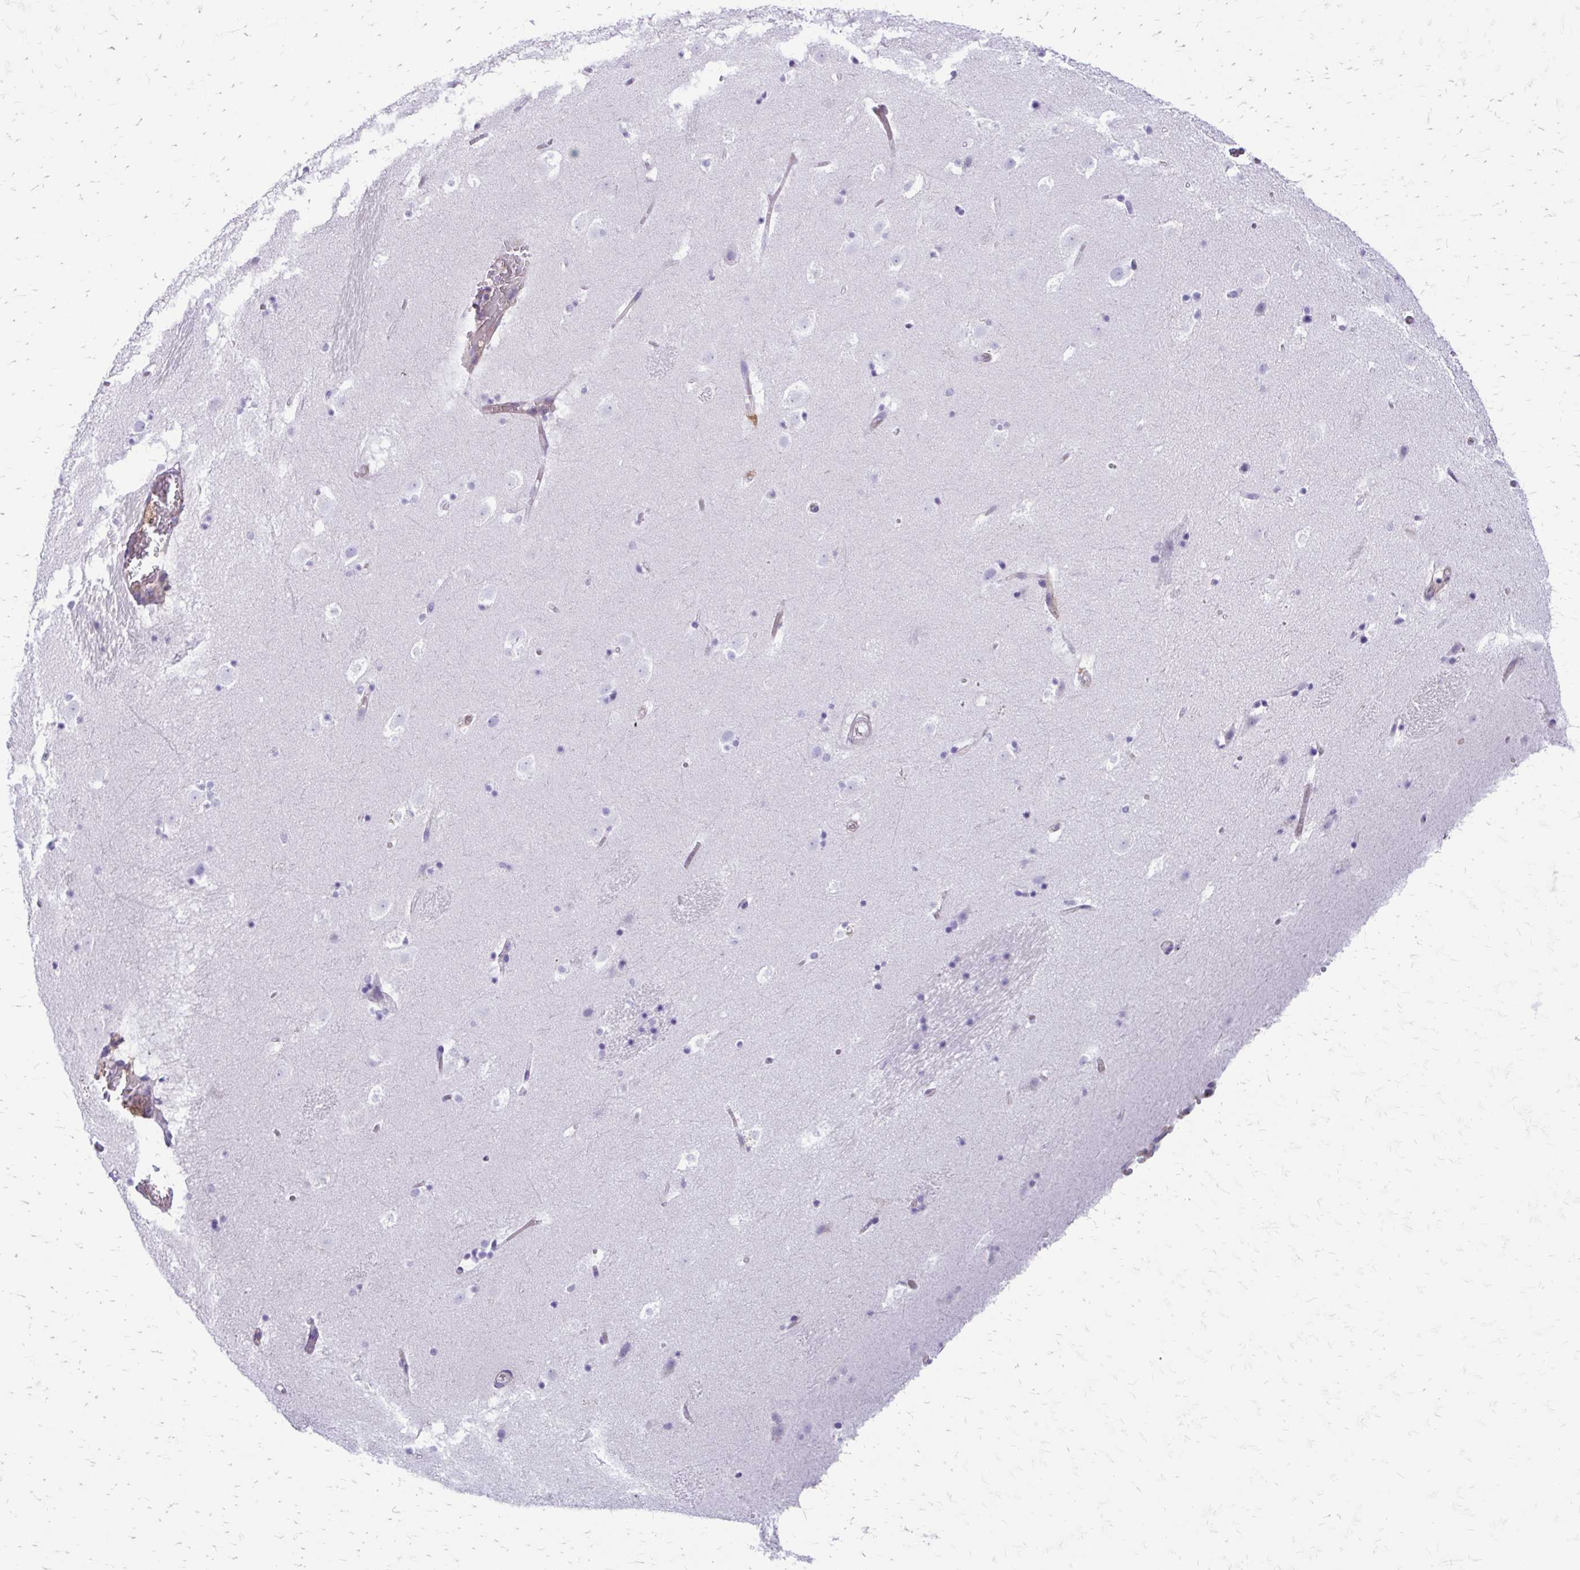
{"staining": {"intensity": "negative", "quantity": "none", "location": "none"}, "tissue": "caudate", "cell_type": "Glial cells", "image_type": "normal", "snomed": [{"axis": "morphology", "description": "Normal tissue, NOS"}, {"axis": "topography", "description": "Lateral ventricle wall"}], "caption": "This is an immunohistochemistry image of unremarkable human caudate. There is no expression in glial cells.", "gene": "SIGLEC11", "patient": {"sex": "male", "age": 37}}